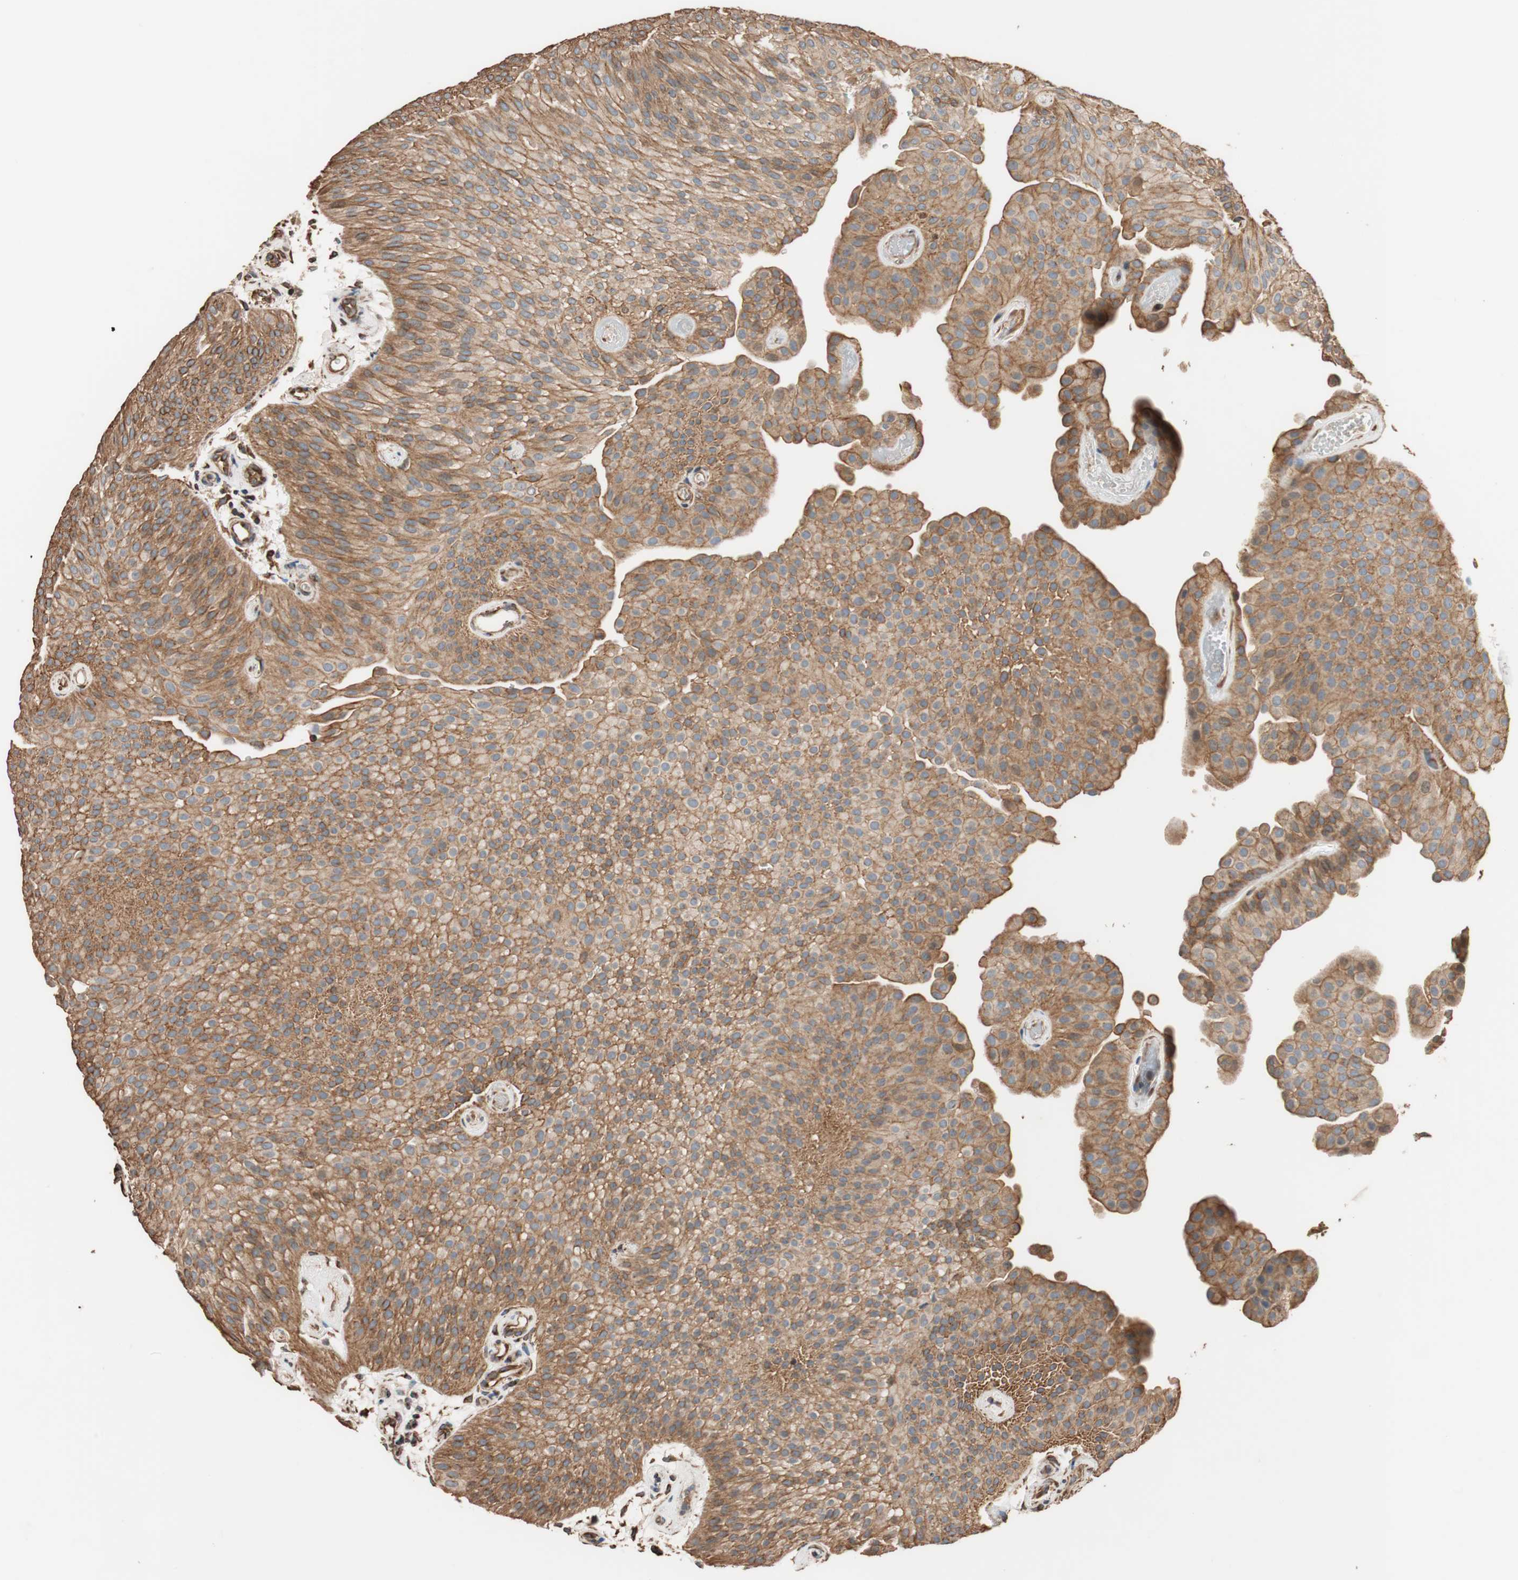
{"staining": {"intensity": "moderate", "quantity": "25%-75%", "location": "cytoplasmic/membranous"}, "tissue": "urothelial cancer", "cell_type": "Tumor cells", "image_type": "cancer", "snomed": [{"axis": "morphology", "description": "Urothelial carcinoma, Low grade"}, {"axis": "topography", "description": "Urinary bladder"}], "caption": "Urothelial carcinoma (low-grade) stained with a protein marker demonstrates moderate staining in tumor cells.", "gene": "TUBB", "patient": {"sex": "female", "age": 60}}